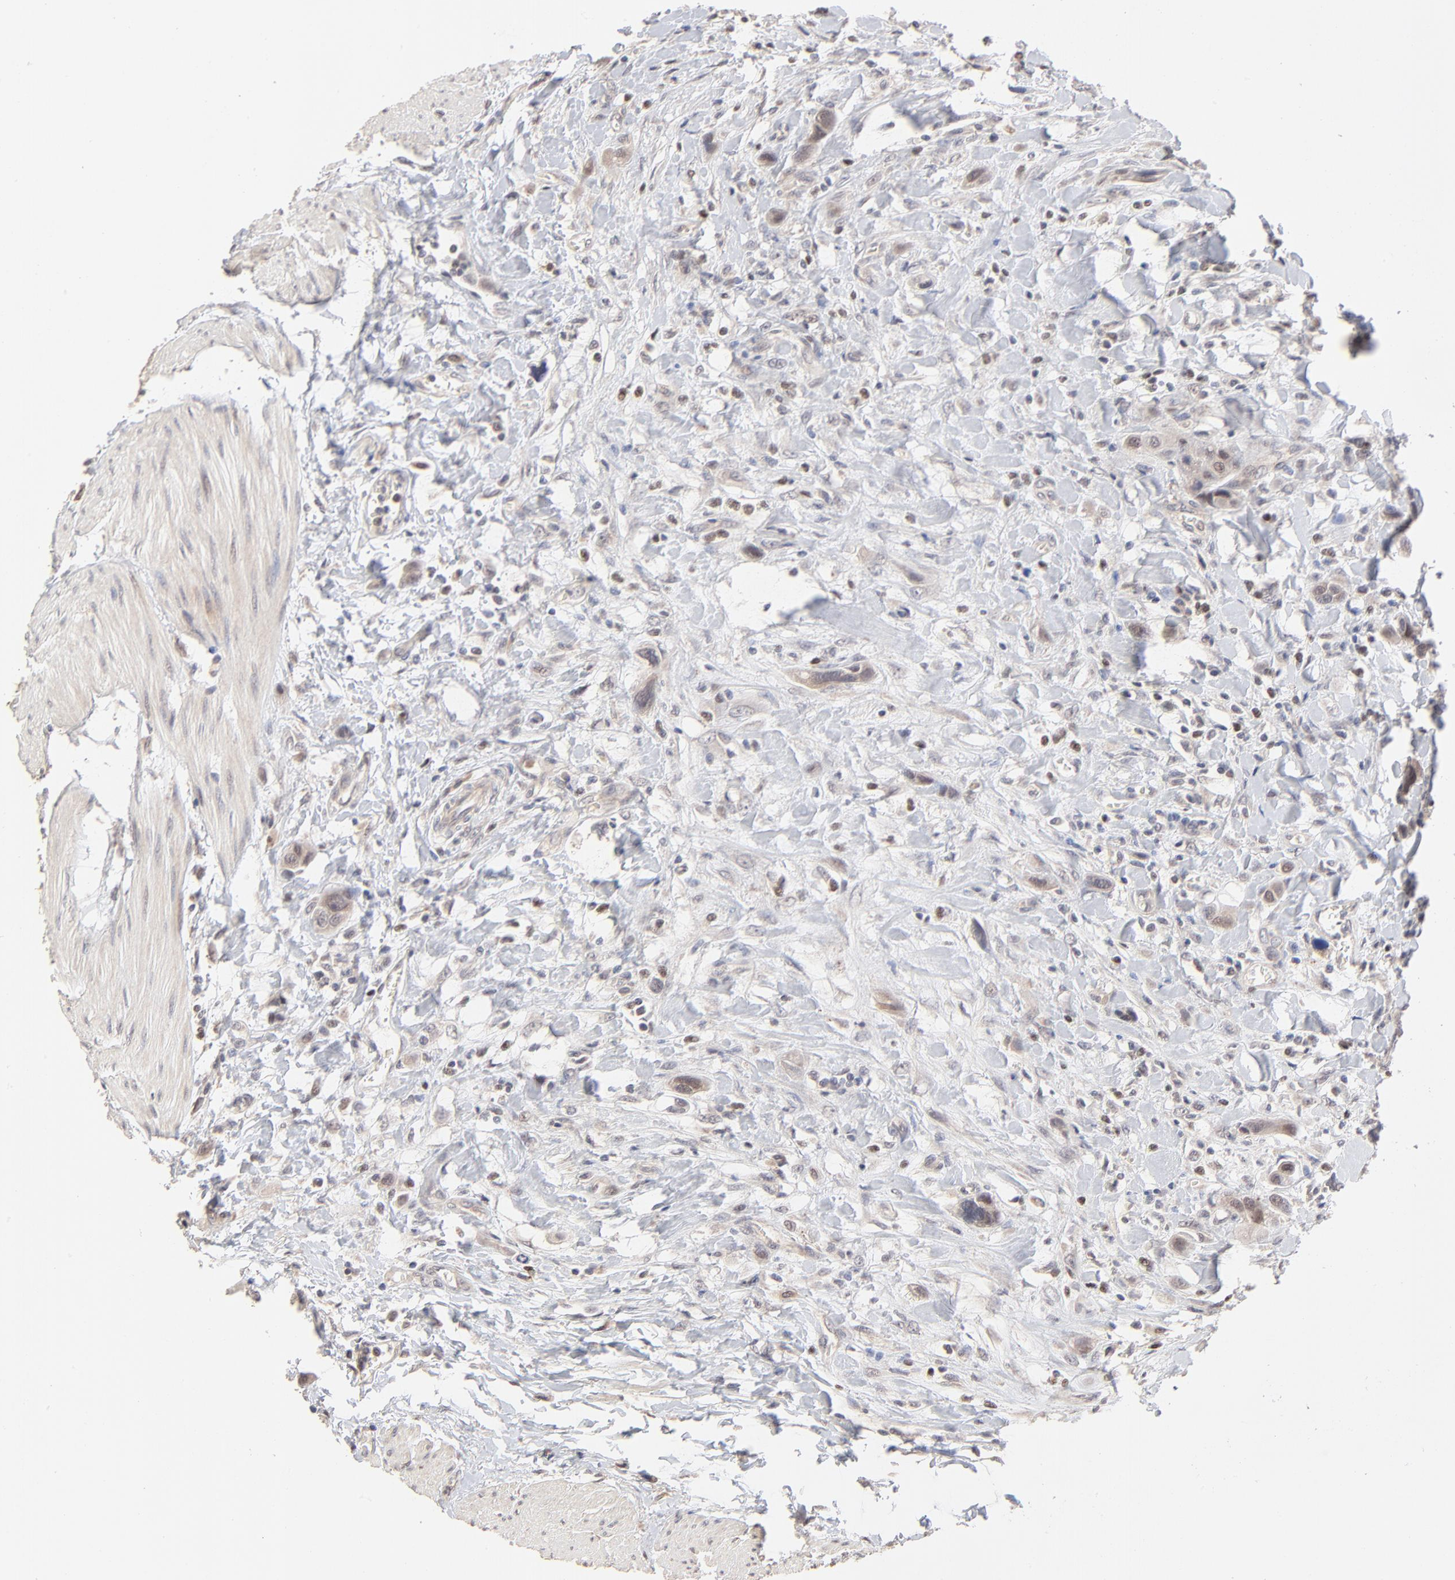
{"staining": {"intensity": "weak", "quantity": "25%-75%", "location": "cytoplasmic/membranous,nuclear"}, "tissue": "urothelial cancer", "cell_type": "Tumor cells", "image_type": "cancer", "snomed": [{"axis": "morphology", "description": "Urothelial carcinoma, High grade"}, {"axis": "topography", "description": "Urinary bladder"}], "caption": "An image showing weak cytoplasmic/membranous and nuclear expression in approximately 25%-75% of tumor cells in urothelial cancer, as visualized by brown immunohistochemical staining.", "gene": "MSL2", "patient": {"sex": "male", "age": 50}}